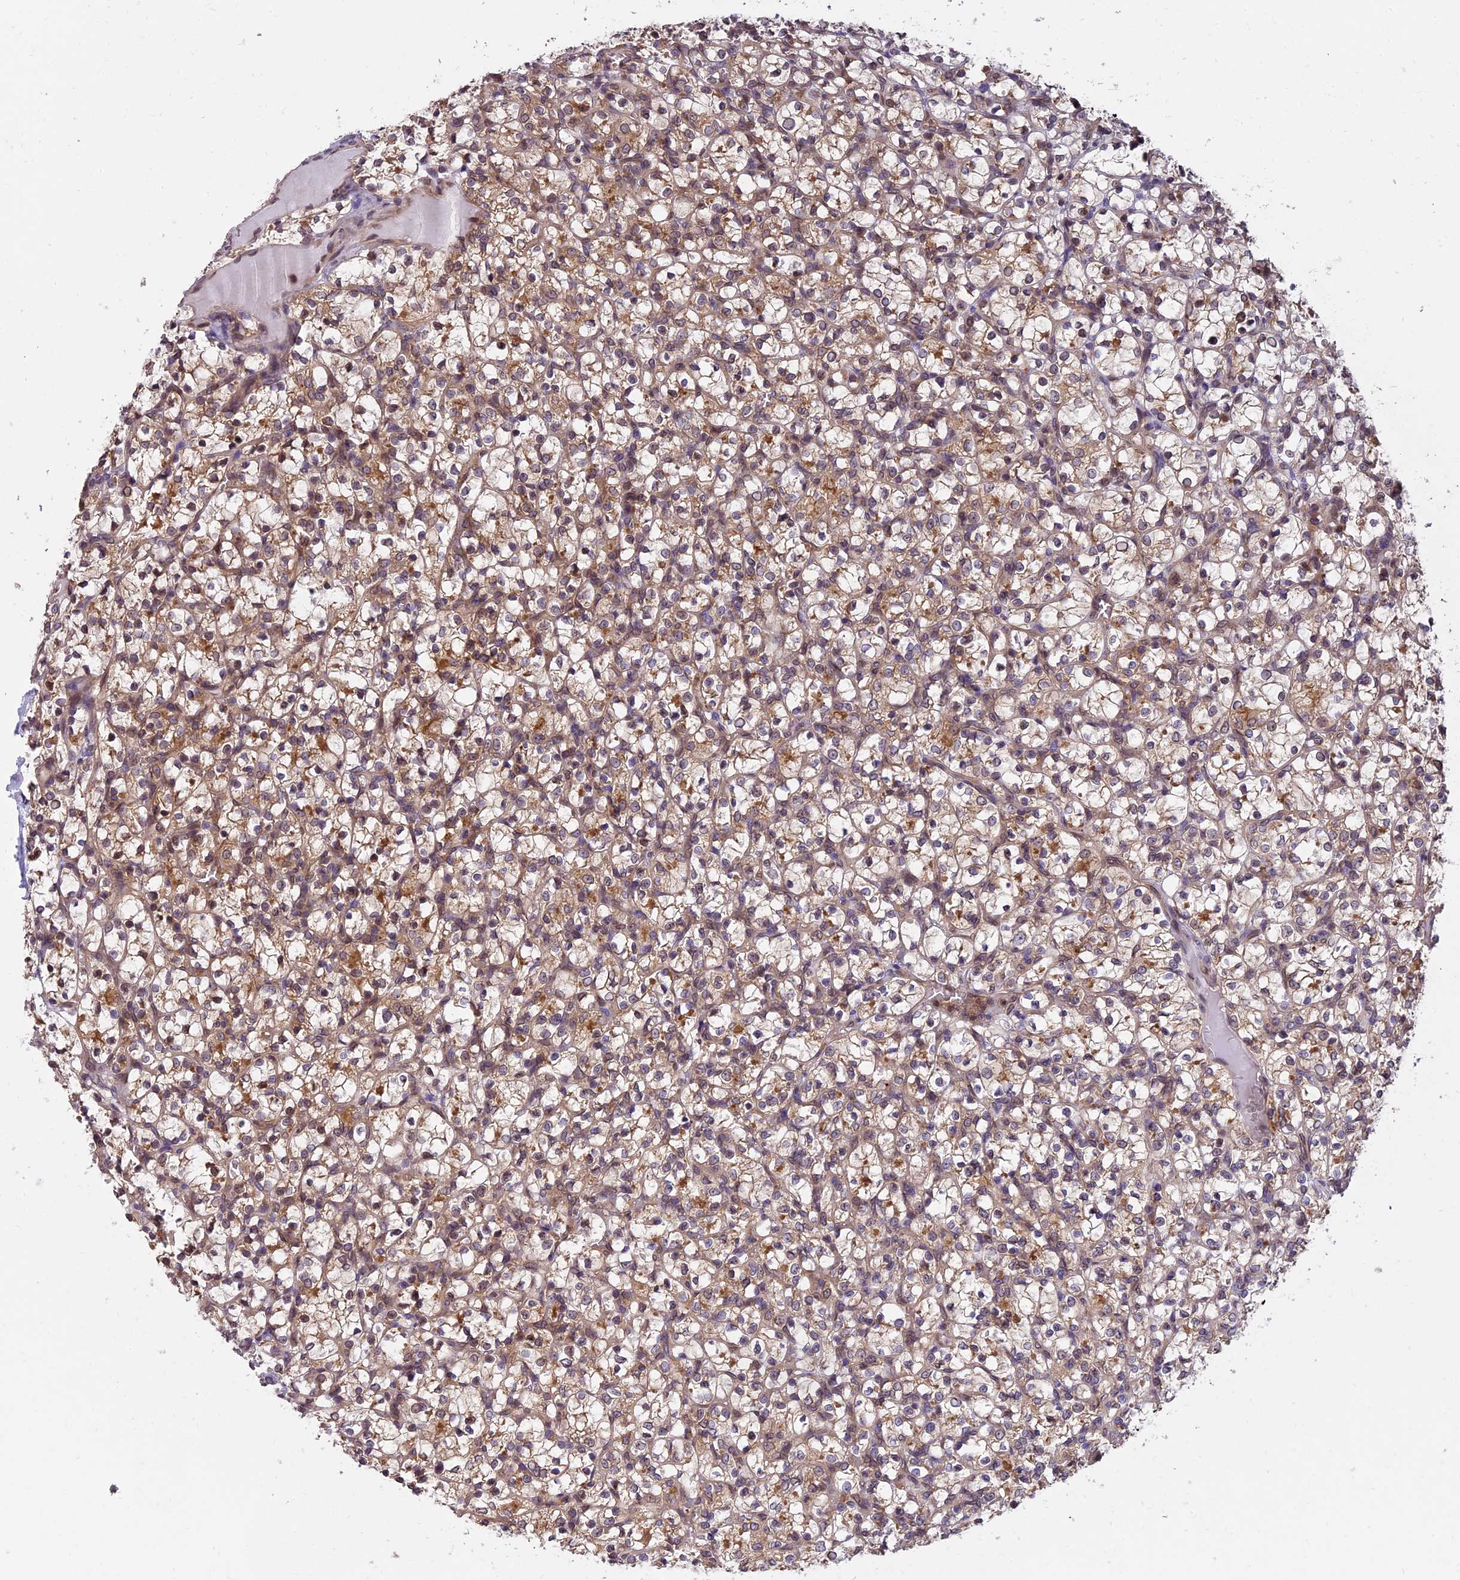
{"staining": {"intensity": "moderate", "quantity": ">75%", "location": "cytoplasmic/membranous"}, "tissue": "renal cancer", "cell_type": "Tumor cells", "image_type": "cancer", "snomed": [{"axis": "morphology", "description": "Adenocarcinoma, NOS"}, {"axis": "topography", "description": "Kidney"}], "caption": "The histopathology image demonstrates a brown stain indicating the presence of a protein in the cytoplasmic/membranous of tumor cells in renal cancer.", "gene": "CHMP2A", "patient": {"sex": "female", "age": 69}}